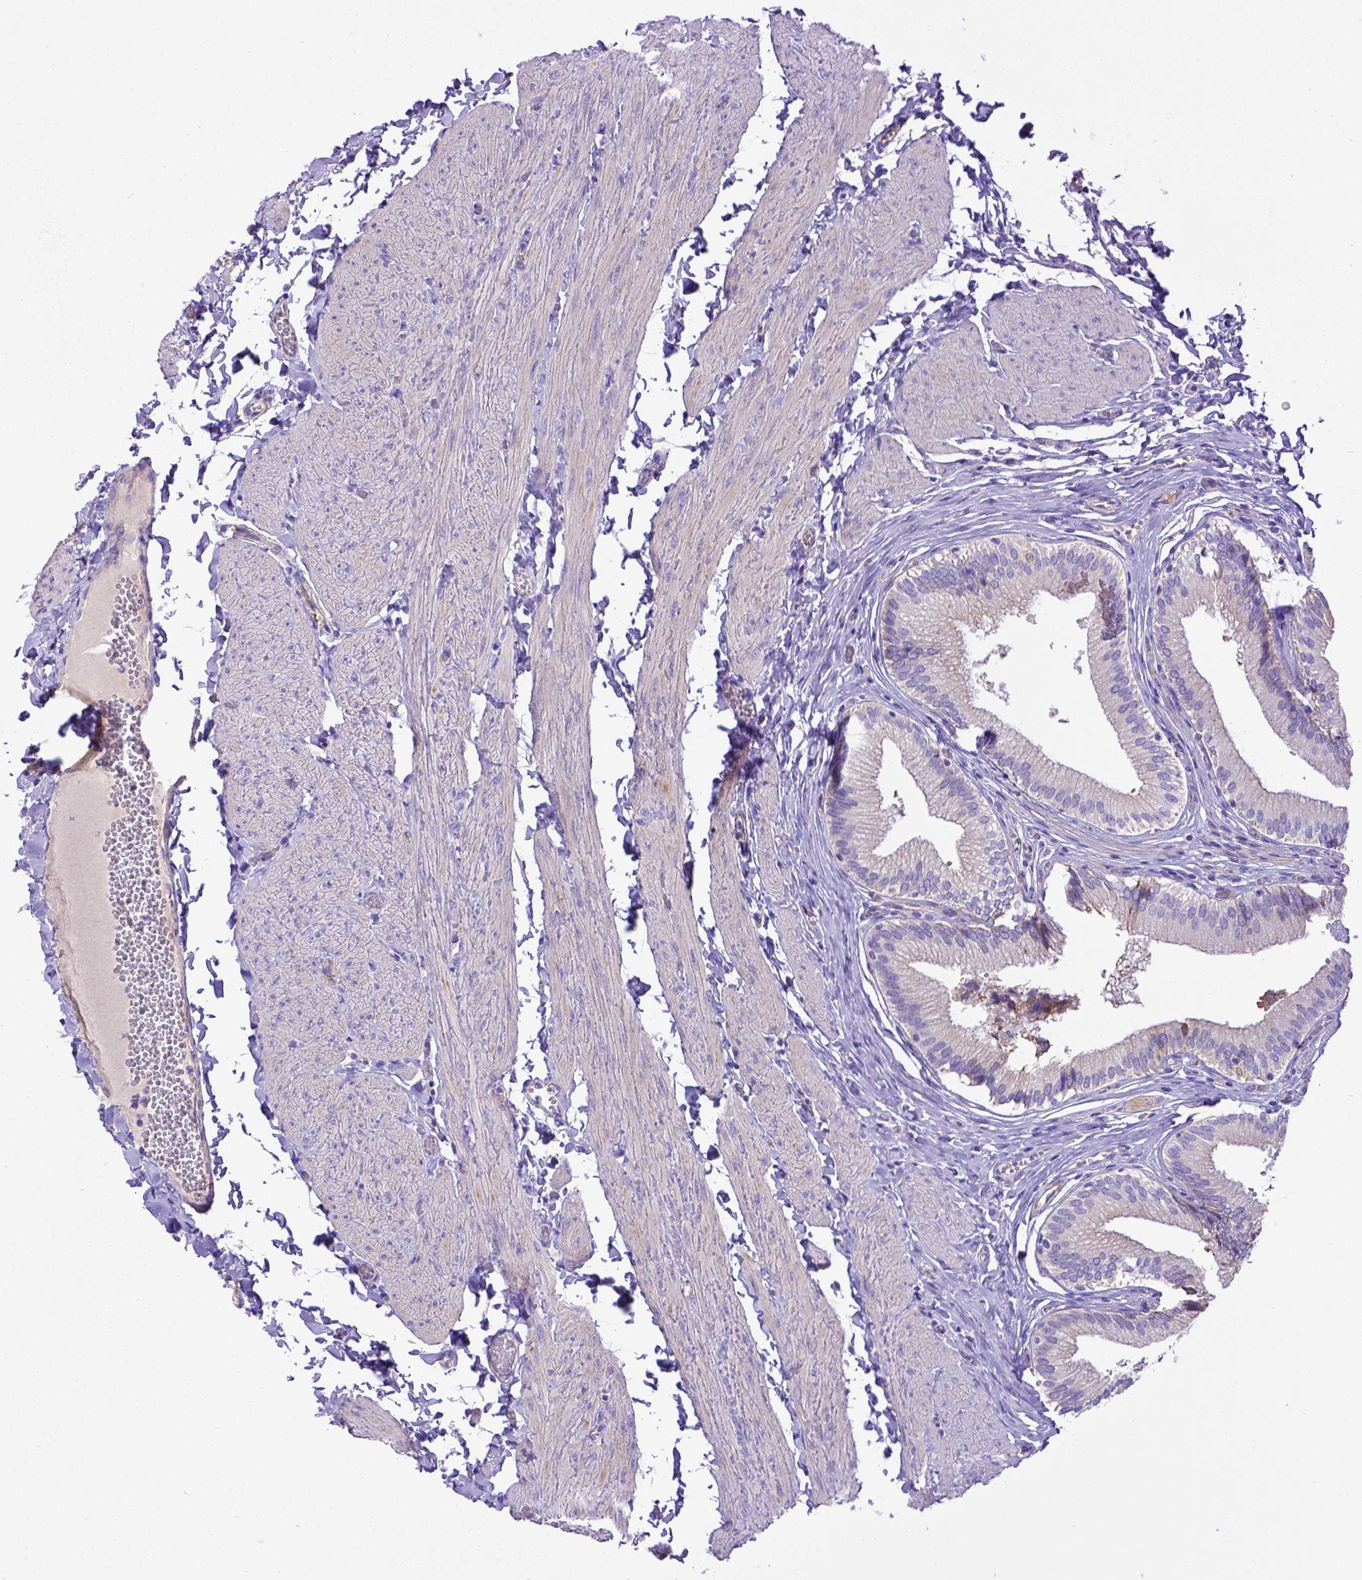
{"staining": {"intensity": "negative", "quantity": "none", "location": "none"}, "tissue": "gallbladder", "cell_type": "Glandular cells", "image_type": "normal", "snomed": [{"axis": "morphology", "description": "Normal tissue, NOS"}, {"axis": "topography", "description": "Gallbladder"}, {"axis": "topography", "description": "Peripheral nerve tissue"}], "caption": "Immunohistochemistry photomicrograph of unremarkable gallbladder: gallbladder stained with DAB (3,3'-diaminobenzidine) exhibits no significant protein expression in glandular cells. The staining is performed using DAB (3,3'-diaminobenzidine) brown chromogen with nuclei counter-stained in using hematoxylin.", "gene": "LRRC18", "patient": {"sex": "male", "age": 17}}